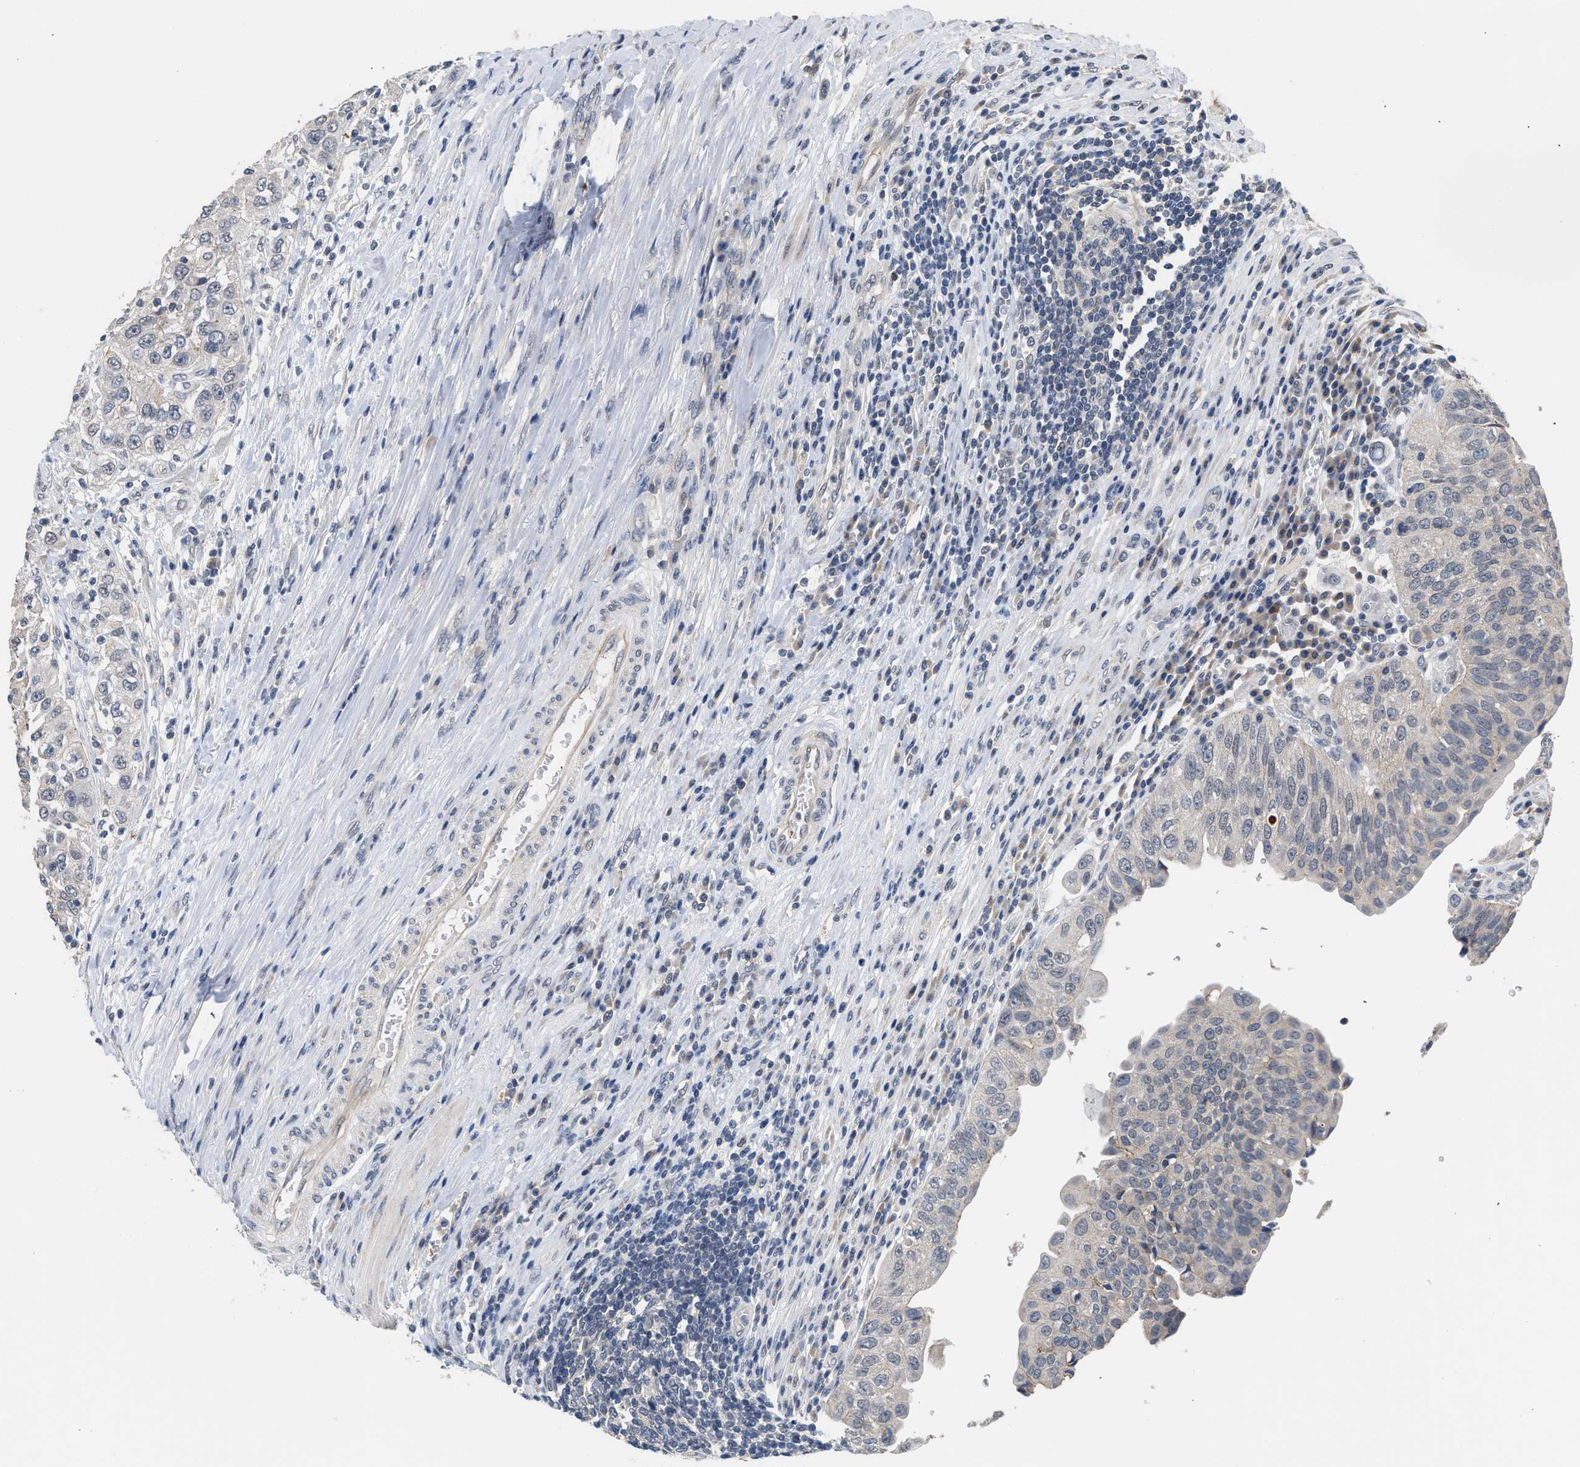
{"staining": {"intensity": "negative", "quantity": "none", "location": "none"}, "tissue": "urothelial cancer", "cell_type": "Tumor cells", "image_type": "cancer", "snomed": [{"axis": "morphology", "description": "Urothelial carcinoma, High grade"}, {"axis": "topography", "description": "Urinary bladder"}], "caption": "This is a photomicrograph of immunohistochemistry staining of urothelial cancer, which shows no positivity in tumor cells.", "gene": "CSF3R", "patient": {"sex": "female", "age": 80}}